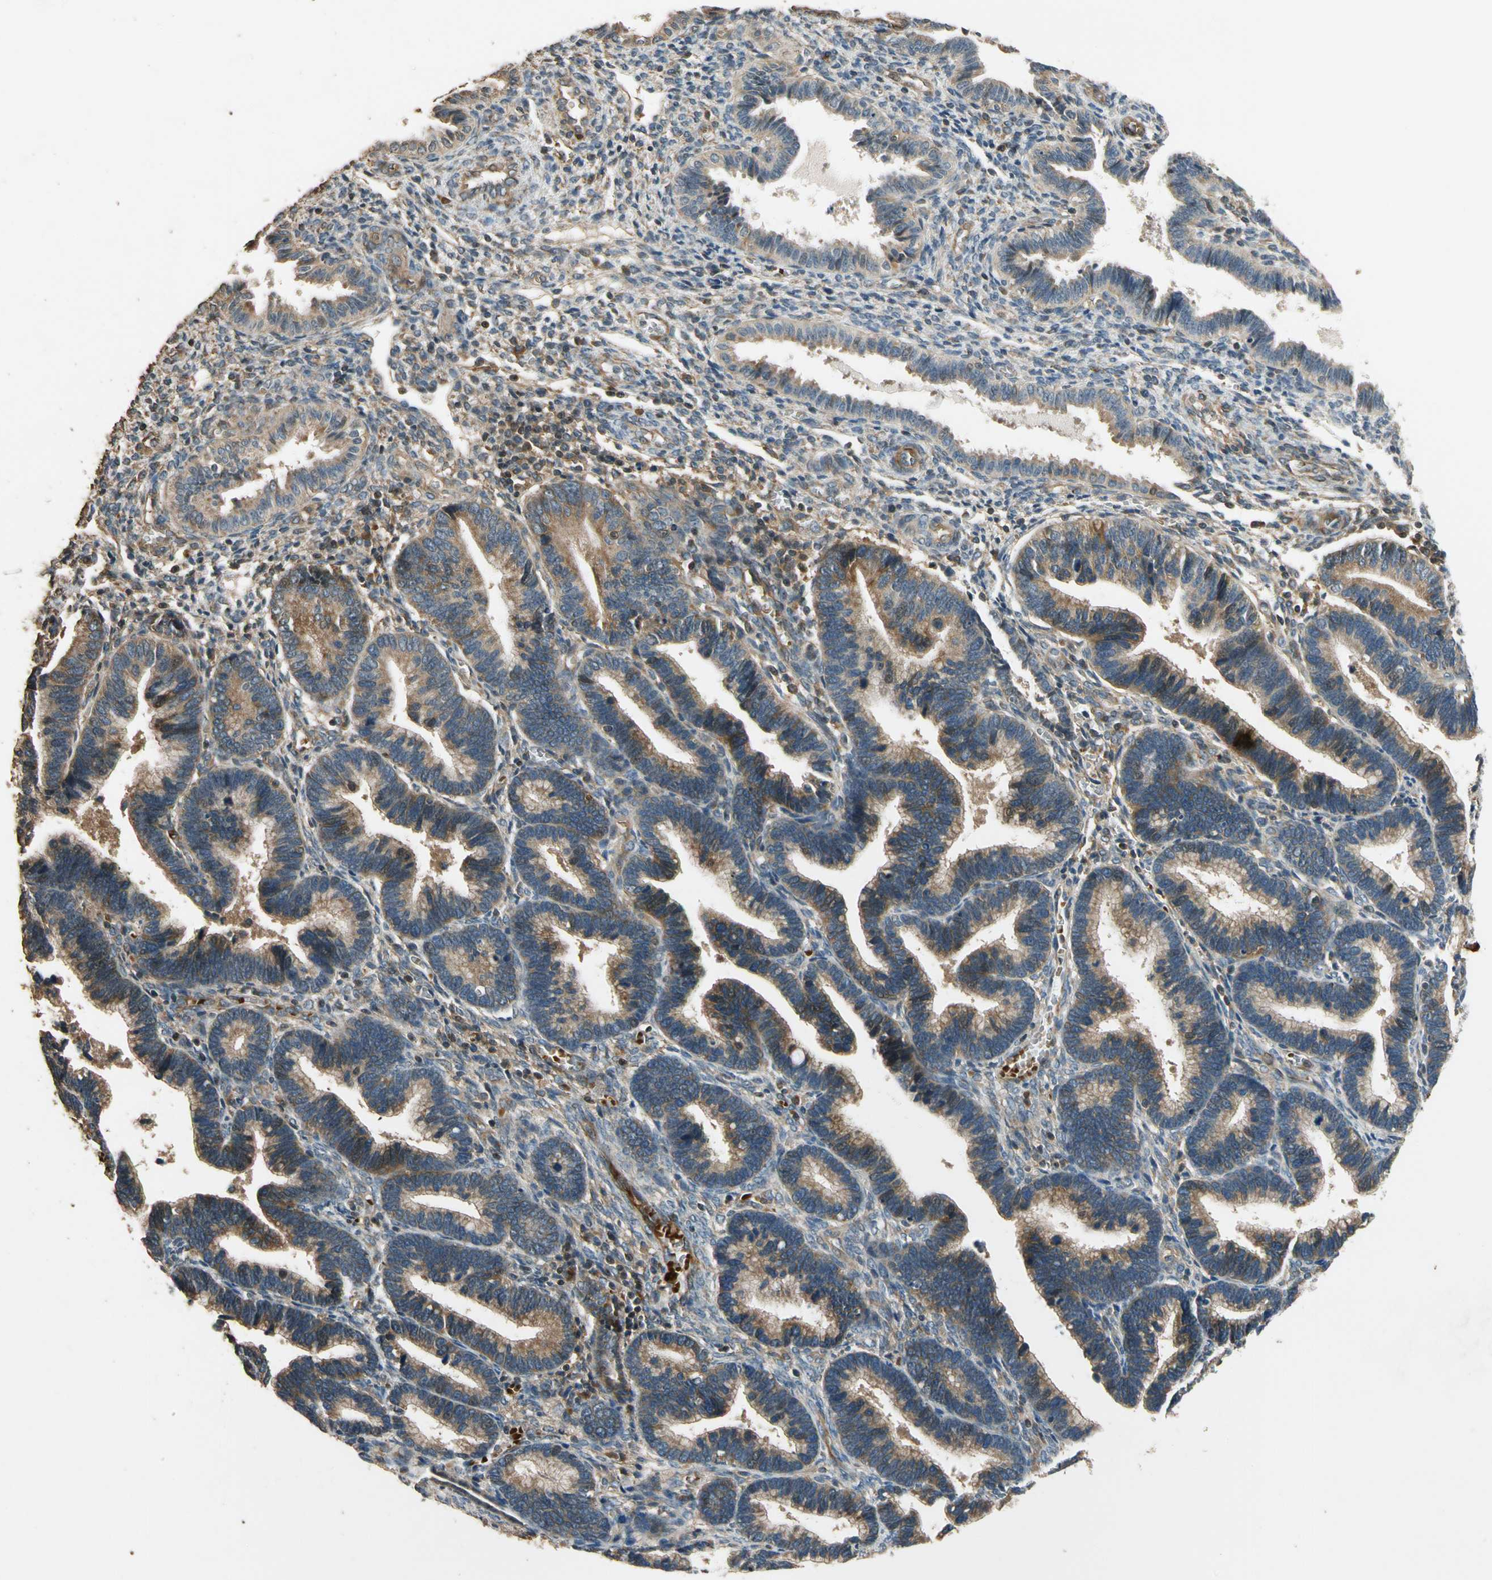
{"staining": {"intensity": "weak", "quantity": "25%-75%", "location": "cytoplasmic/membranous"}, "tissue": "endometrium", "cell_type": "Cells in endometrial stroma", "image_type": "normal", "snomed": [{"axis": "morphology", "description": "Normal tissue, NOS"}, {"axis": "topography", "description": "Endometrium"}], "caption": "IHC (DAB) staining of benign human endometrium demonstrates weak cytoplasmic/membranous protein positivity in about 25%-75% of cells in endometrial stroma. The protein is stained brown, and the nuclei are stained in blue (DAB (3,3'-diaminobenzidine) IHC with brightfield microscopy, high magnification).", "gene": "MST1R", "patient": {"sex": "female", "age": 36}}